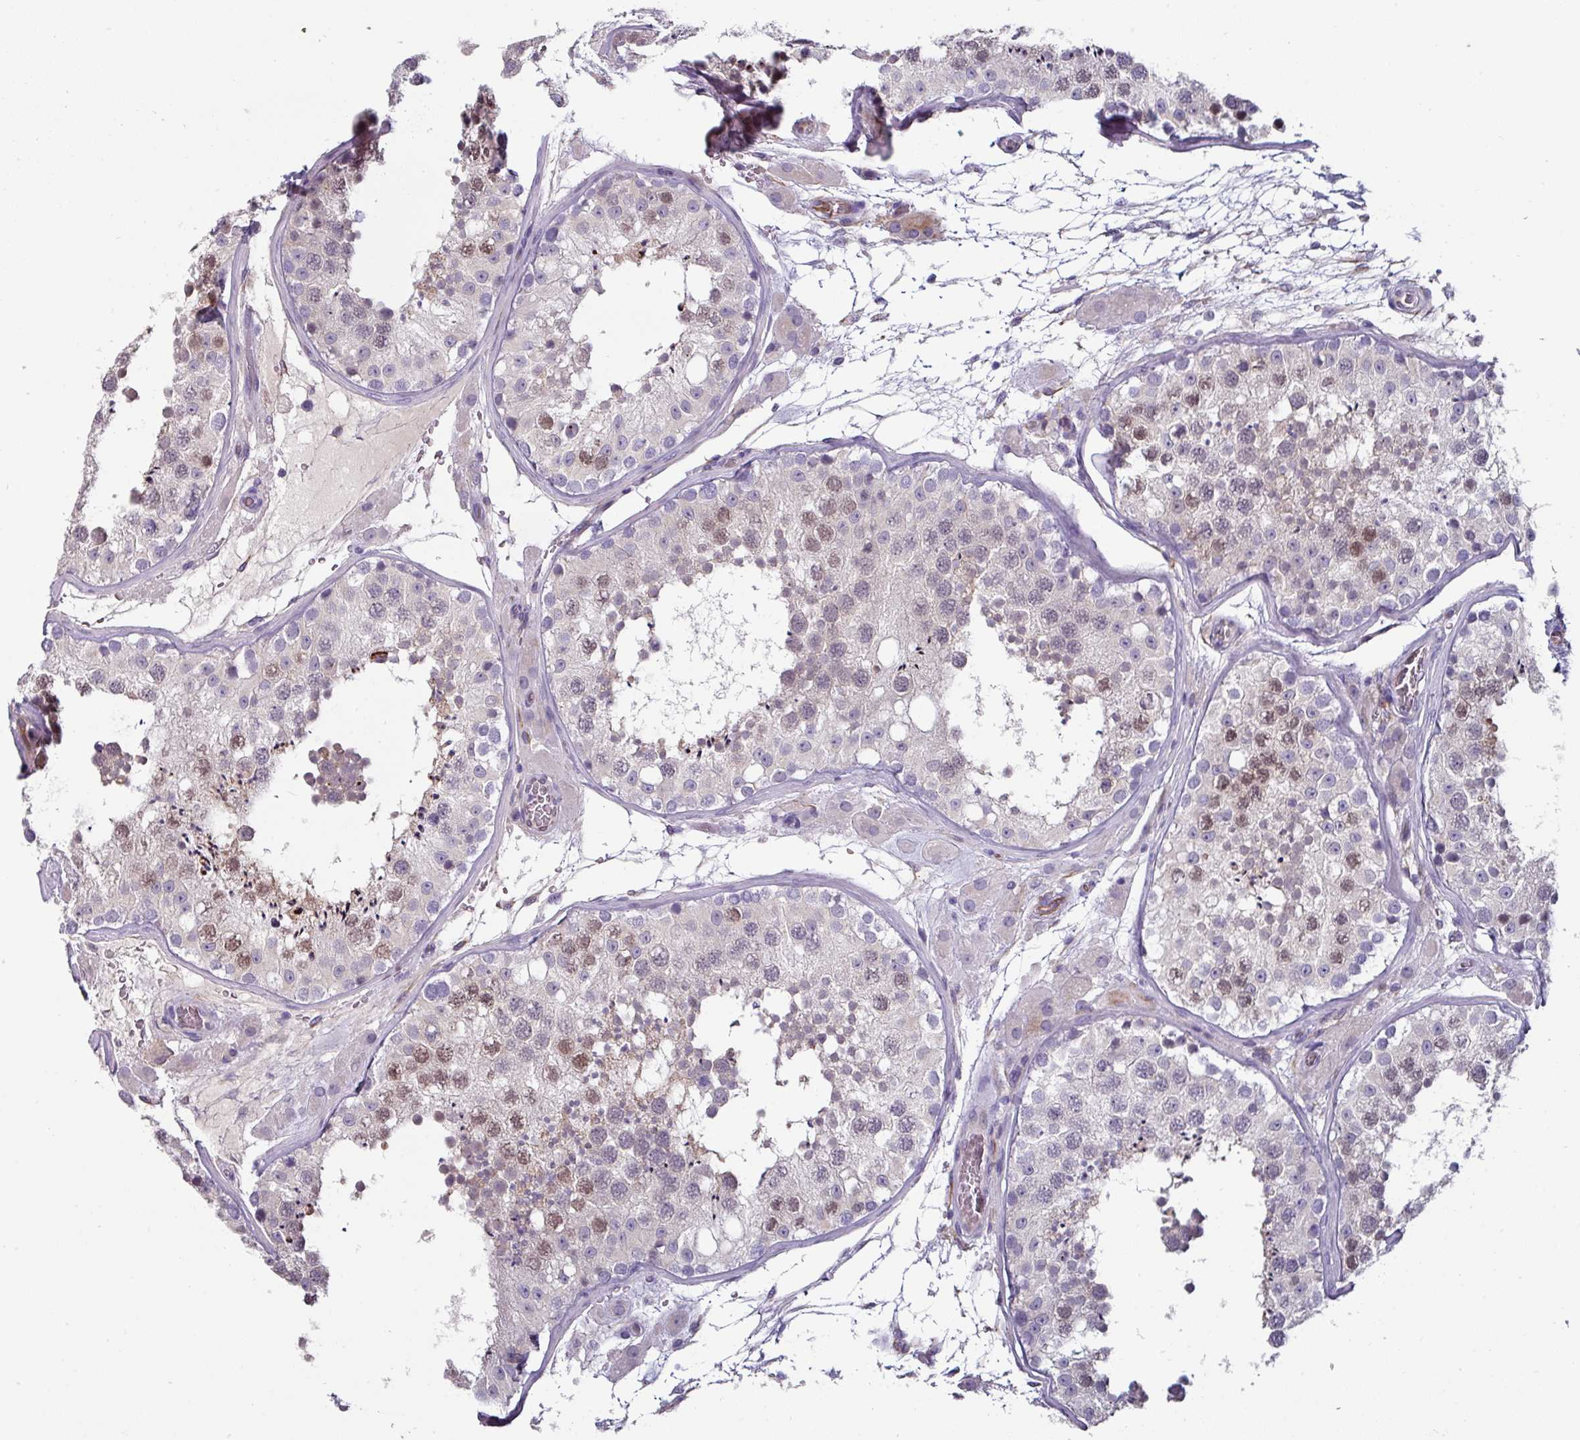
{"staining": {"intensity": "moderate", "quantity": "<25%", "location": "nuclear"}, "tissue": "testis", "cell_type": "Cells in seminiferous ducts", "image_type": "normal", "snomed": [{"axis": "morphology", "description": "Normal tissue, NOS"}, {"axis": "topography", "description": "Testis"}], "caption": "Testis stained with a brown dye shows moderate nuclear positive staining in approximately <25% of cells in seminiferous ducts.", "gene": "EYA3", "patient": {"sex": "male", "age": 26}}